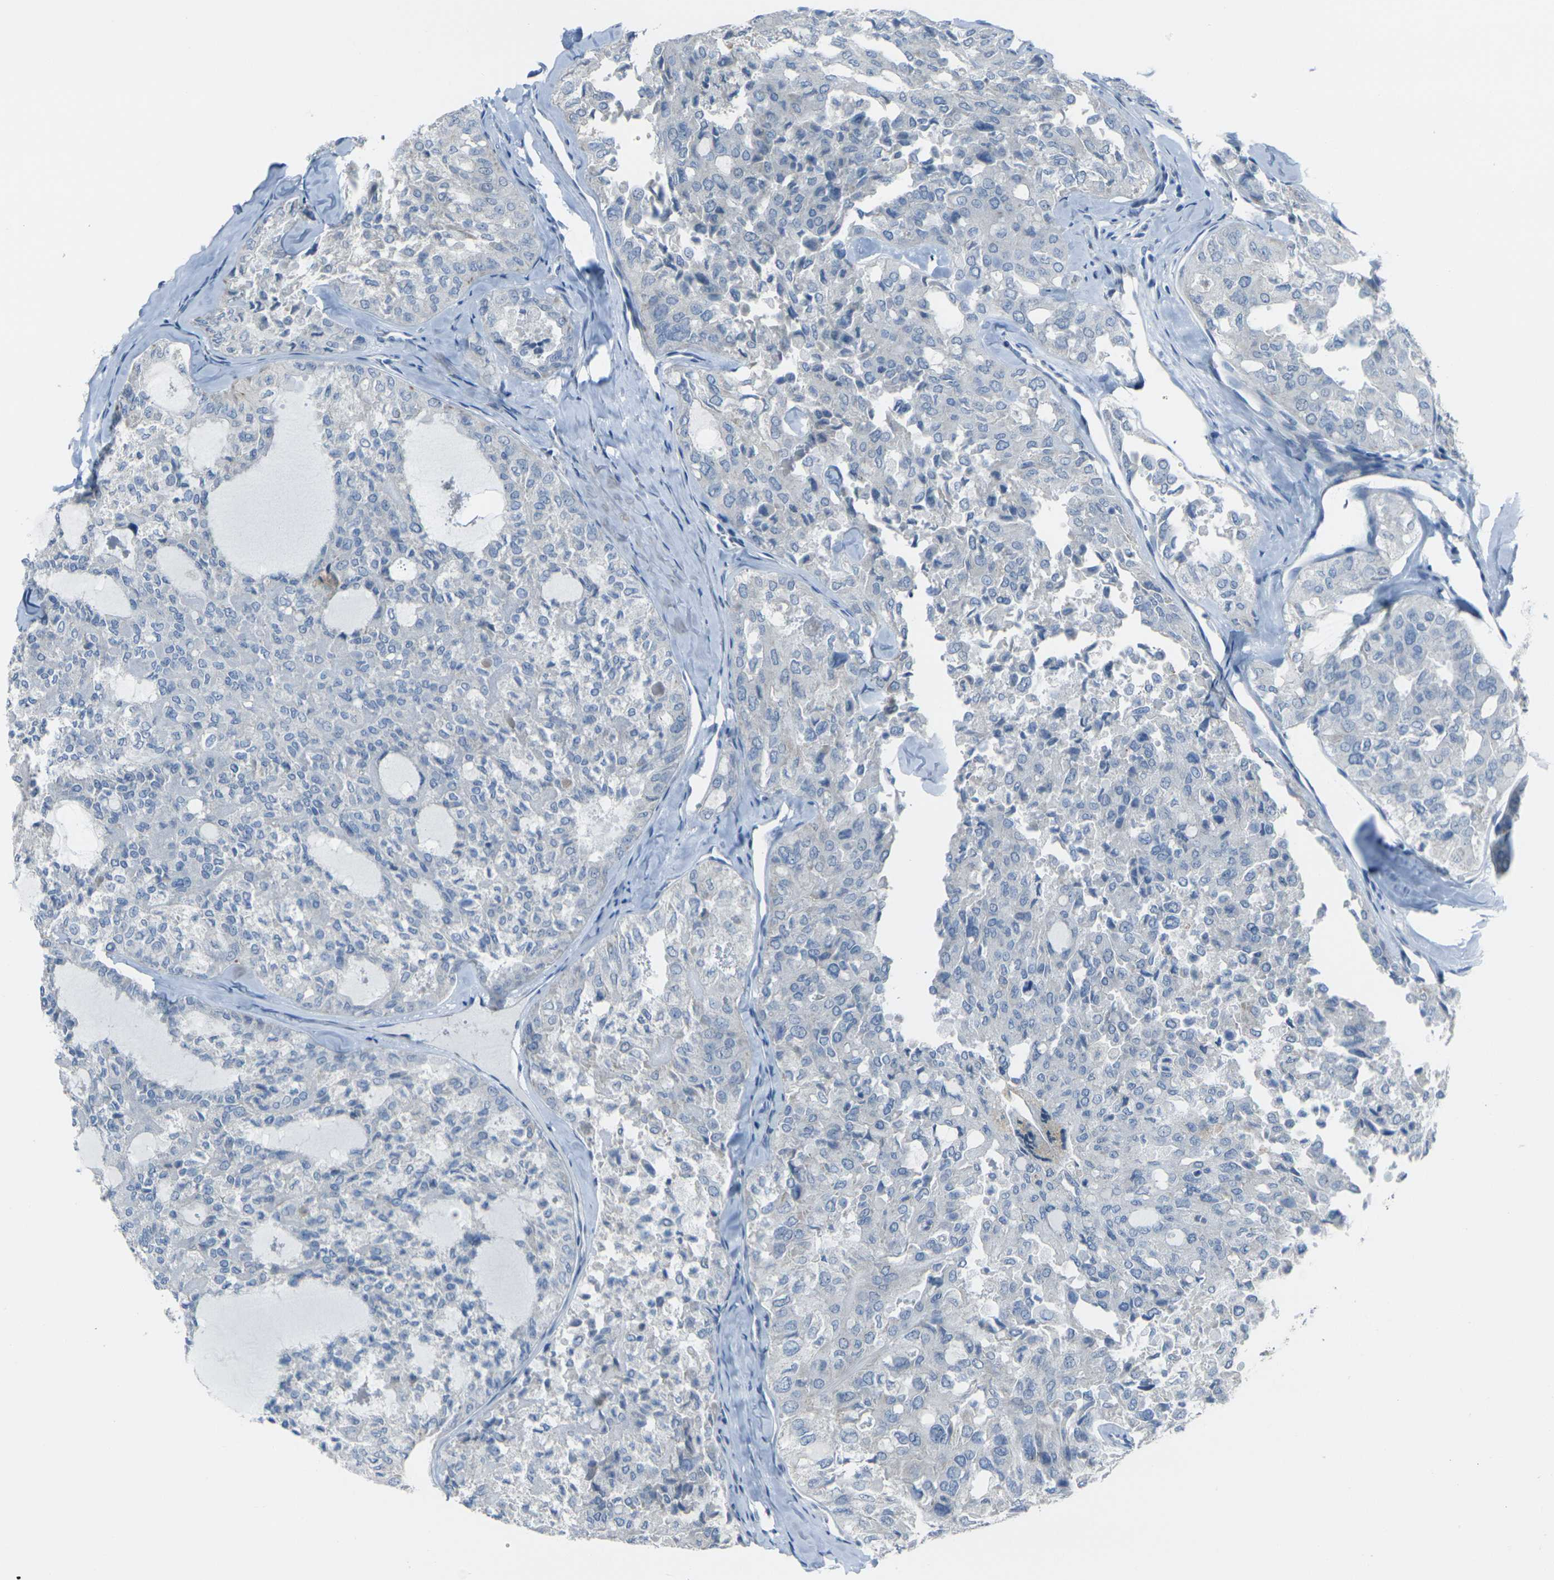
{"staining": {"intensity": "negative", "quantity": "none", "location": "none"}, "tissue": "thyroid cancer", "cell_type": "Tumor cells", "image_type": "cancer", "snomed": [{"axis": "morphology", "description": "Follicular adenoma carcinoma, NOS"}, {"axis": "topography", "description": "Thyroid gland"}], "caption": "Tumor cells are negative for brown protein staining in thyroid cancer (follicular adenoma carcinoma). The staining was performed using DAB (3,3'-diaminobenzidine) to visualize the protein expression in brown, while the nuclei were stained in blue with hematoxylin (Magnification: 20x).", "gene": "ANKRD46", "patient": {"sex": "male", "age": 75}}